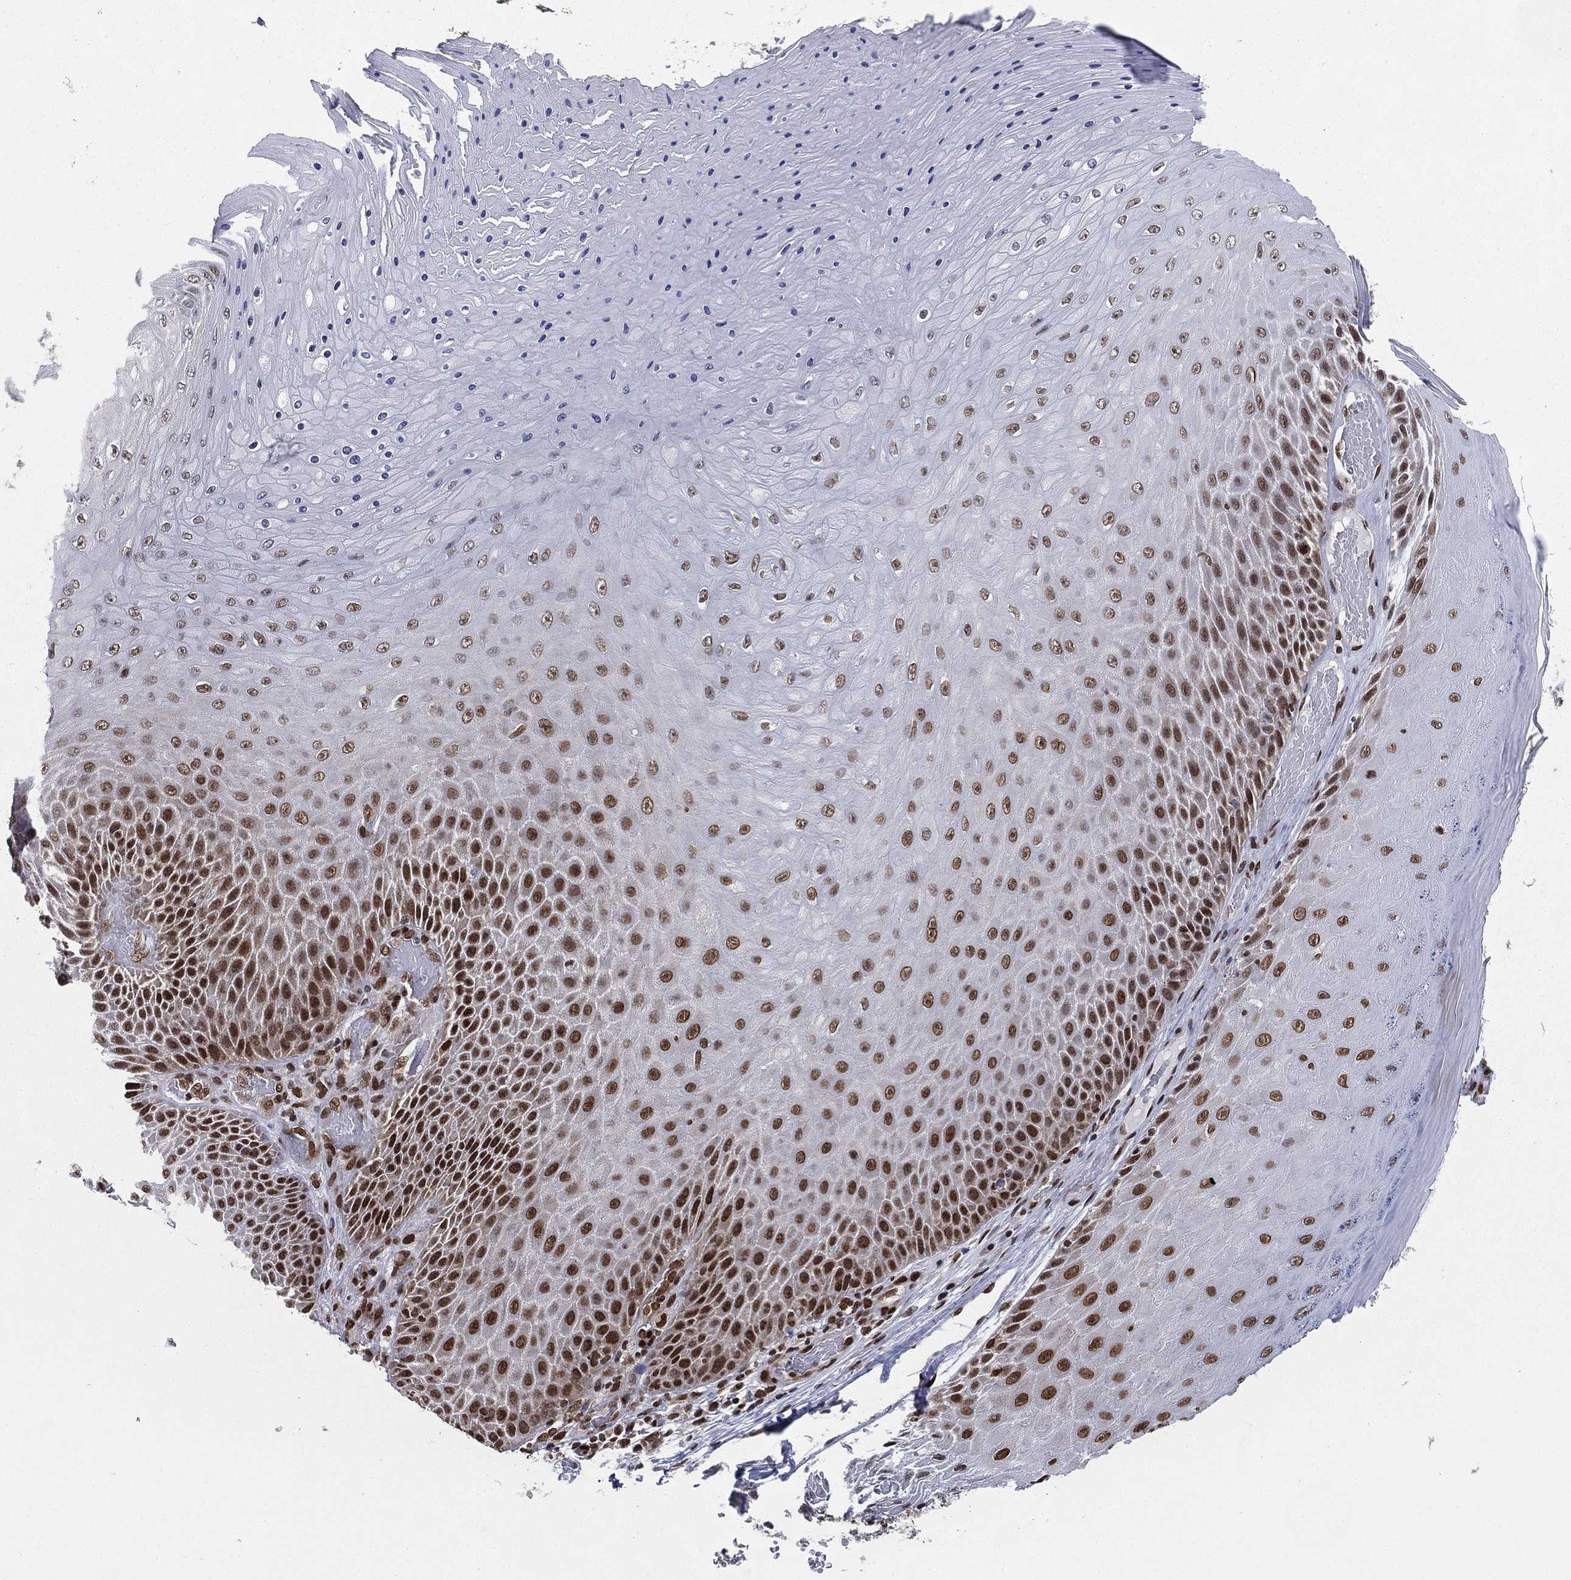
{"staining": {"intensity": "strong", "quantity": "<25%", "location": "nuclear"}, "tissue": "skin cancer", "cell_type": "Tumor cells", "image_type": "cancer", "snomed": [{"axis": "morphology", "description": "Squamous cell carcinoma, NOS"}, {"axis": "topography", "description": "Skin"}], "caption": "Brown immunohistochemical staining in skin cancer shows strong nuclear staining in approximately <25% of tumor cells.", "gene": "FUBP3", "patient": {"sex": "male", "age": 62}}